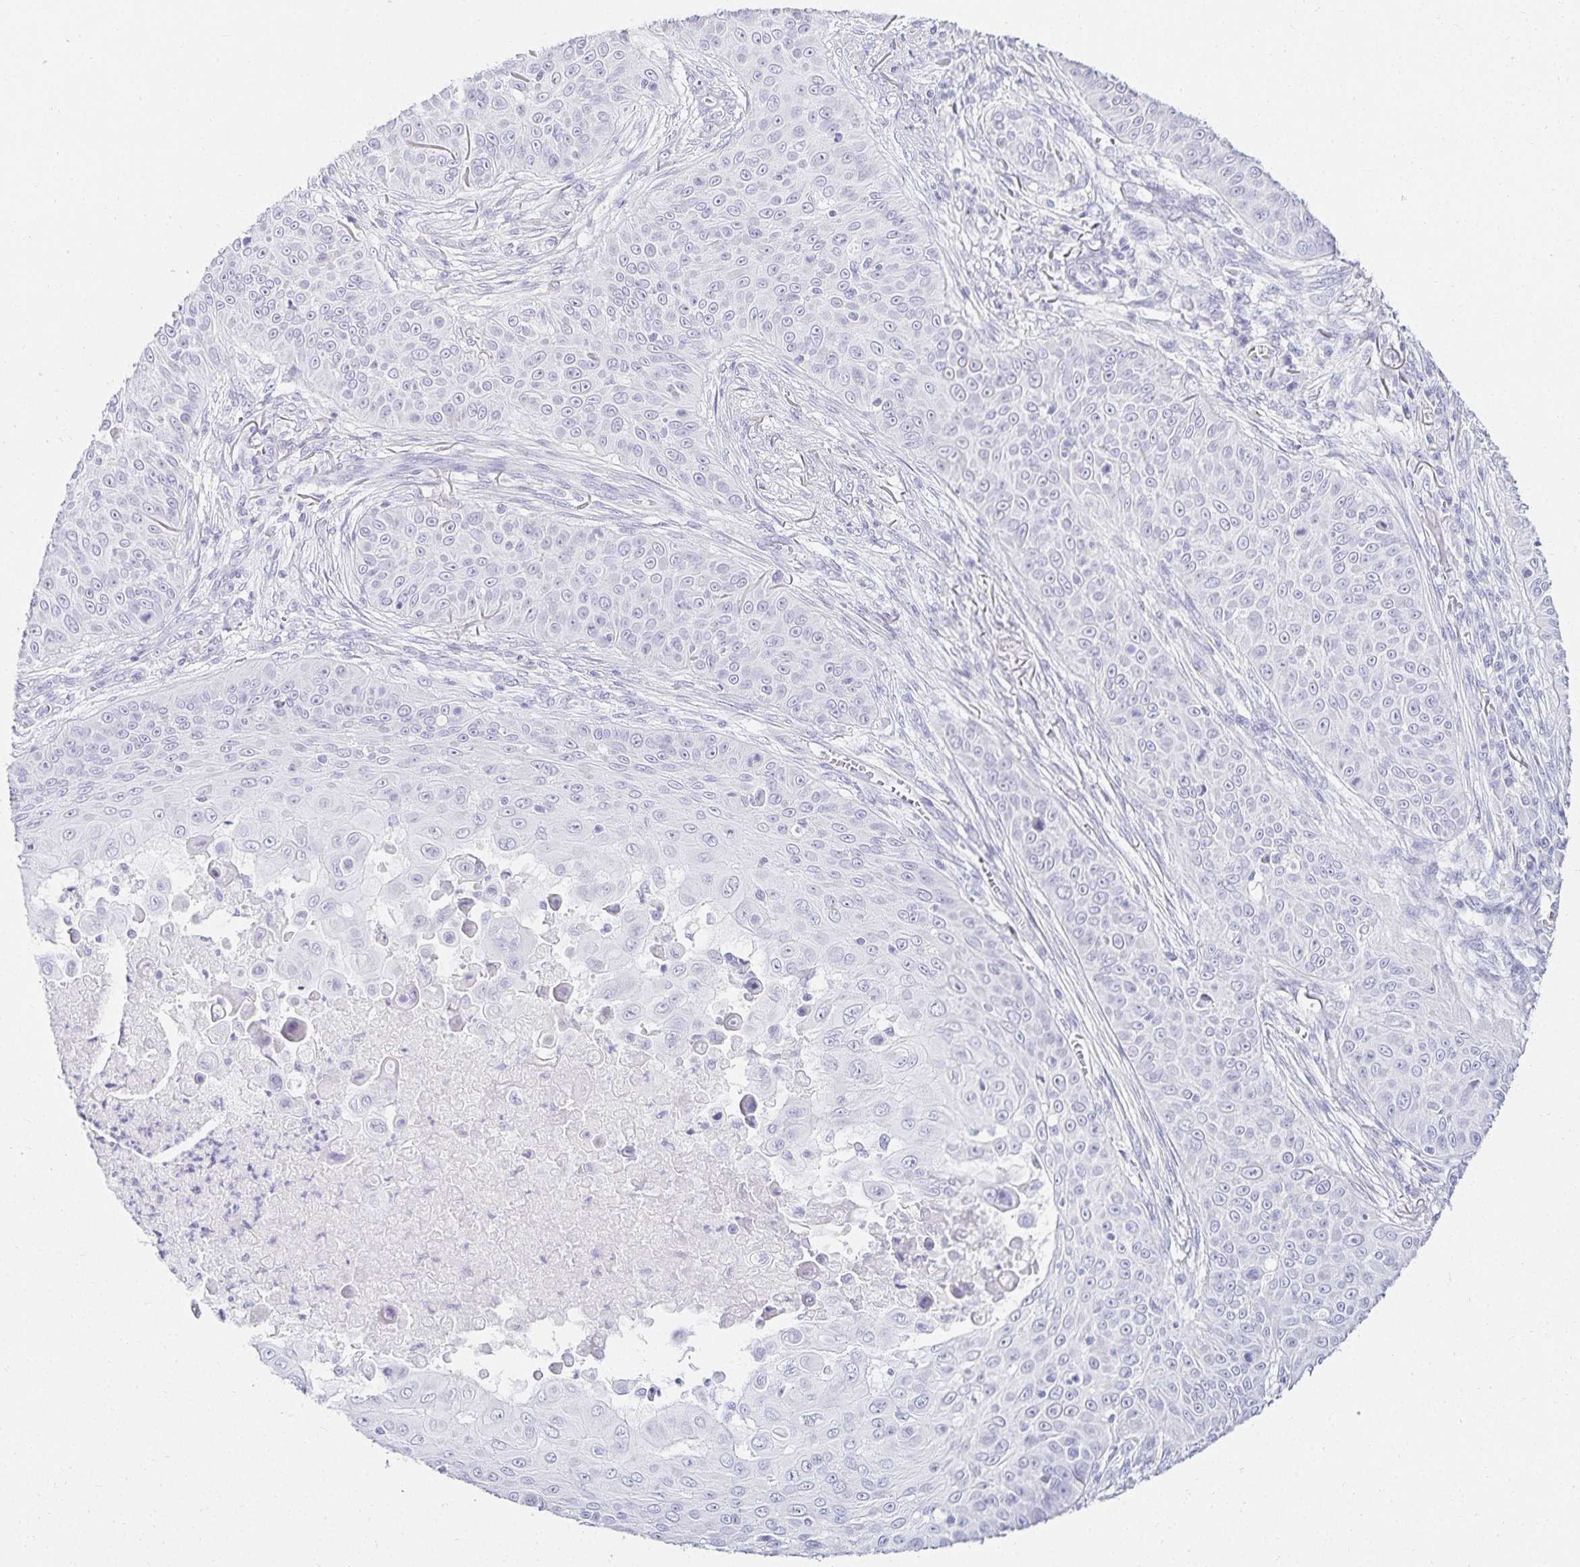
{"staining": {"intensity": "negative", "quantity": "none", "location": "none"}, "tissue": "skin cancer", "cell_type": "Tumor cells", "image_type": "cancer", "snomed": [{"axis": "morphology", "description": "Squamous cell carcinoma, NOS"}, {"axis": "topography", "description": "Skin"}], "caption": "Image shows no protein positivity in tumor cells of skin cancer tissue.", "gene": "GP2", "patient": {"sex": "male", "age": 82}}